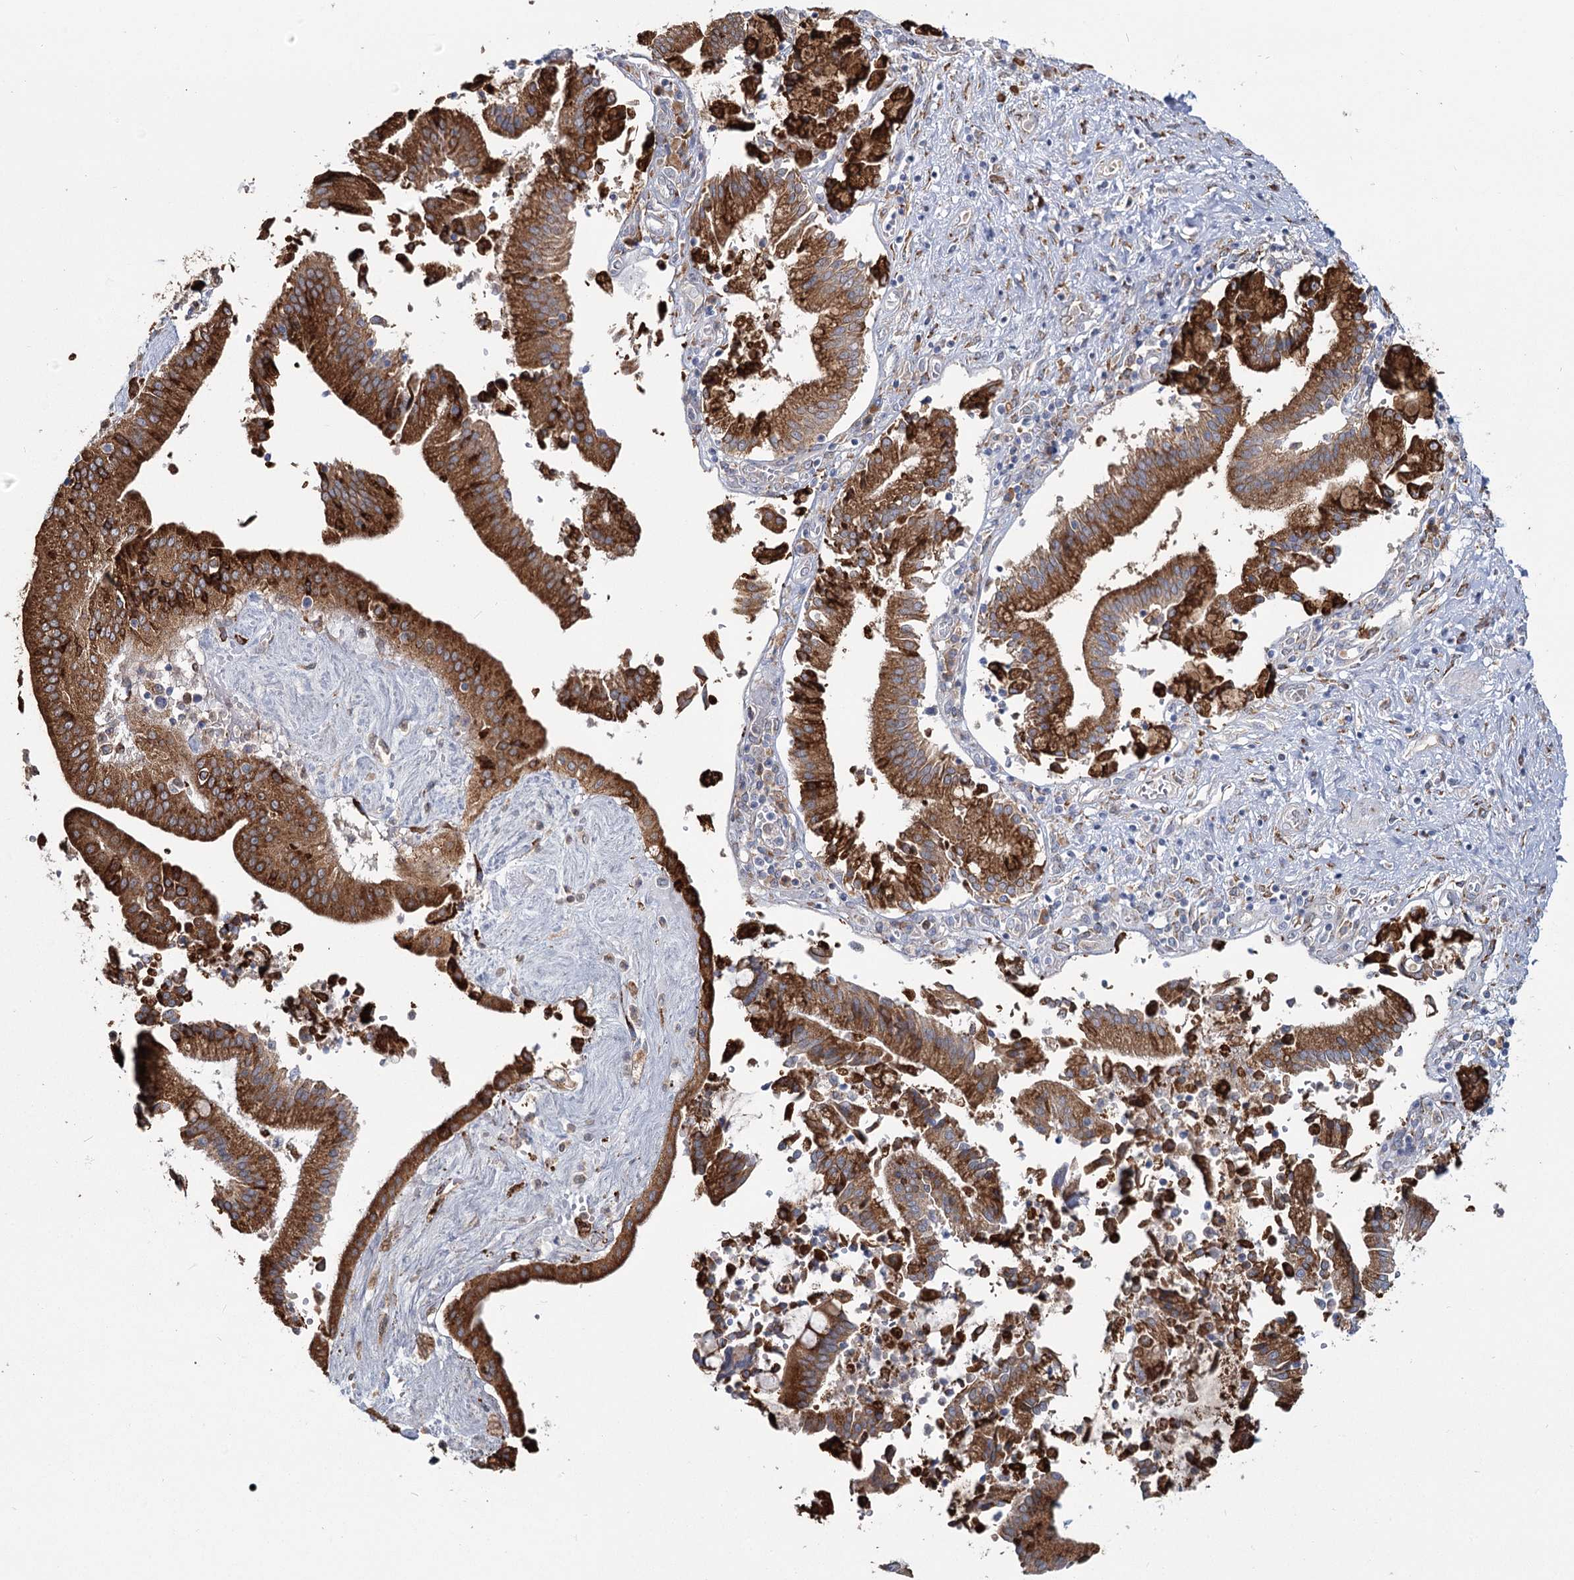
{"staining": {"intensity": "strong", "quantity": "25%-75%", "location": "cytoplasmic/membranous"}, "tissue": "pancreatic cancer", "cell_type": "Tumor cells", "image_type": "cancer", "snomed": [{"axis": "morphology", "description": "Adenocarcinoma, NOS"}, {"axis": "topography", "description": "Pancreas"}], "caption": "Adenocarcinoma (pancreatic) stained with IHC reveals strong cytoplasmic/membranous staining in about 25%-75% of tumor cells.", "gene": "ZCCHC9", "patient": {"sex": "male", "age": 46}}